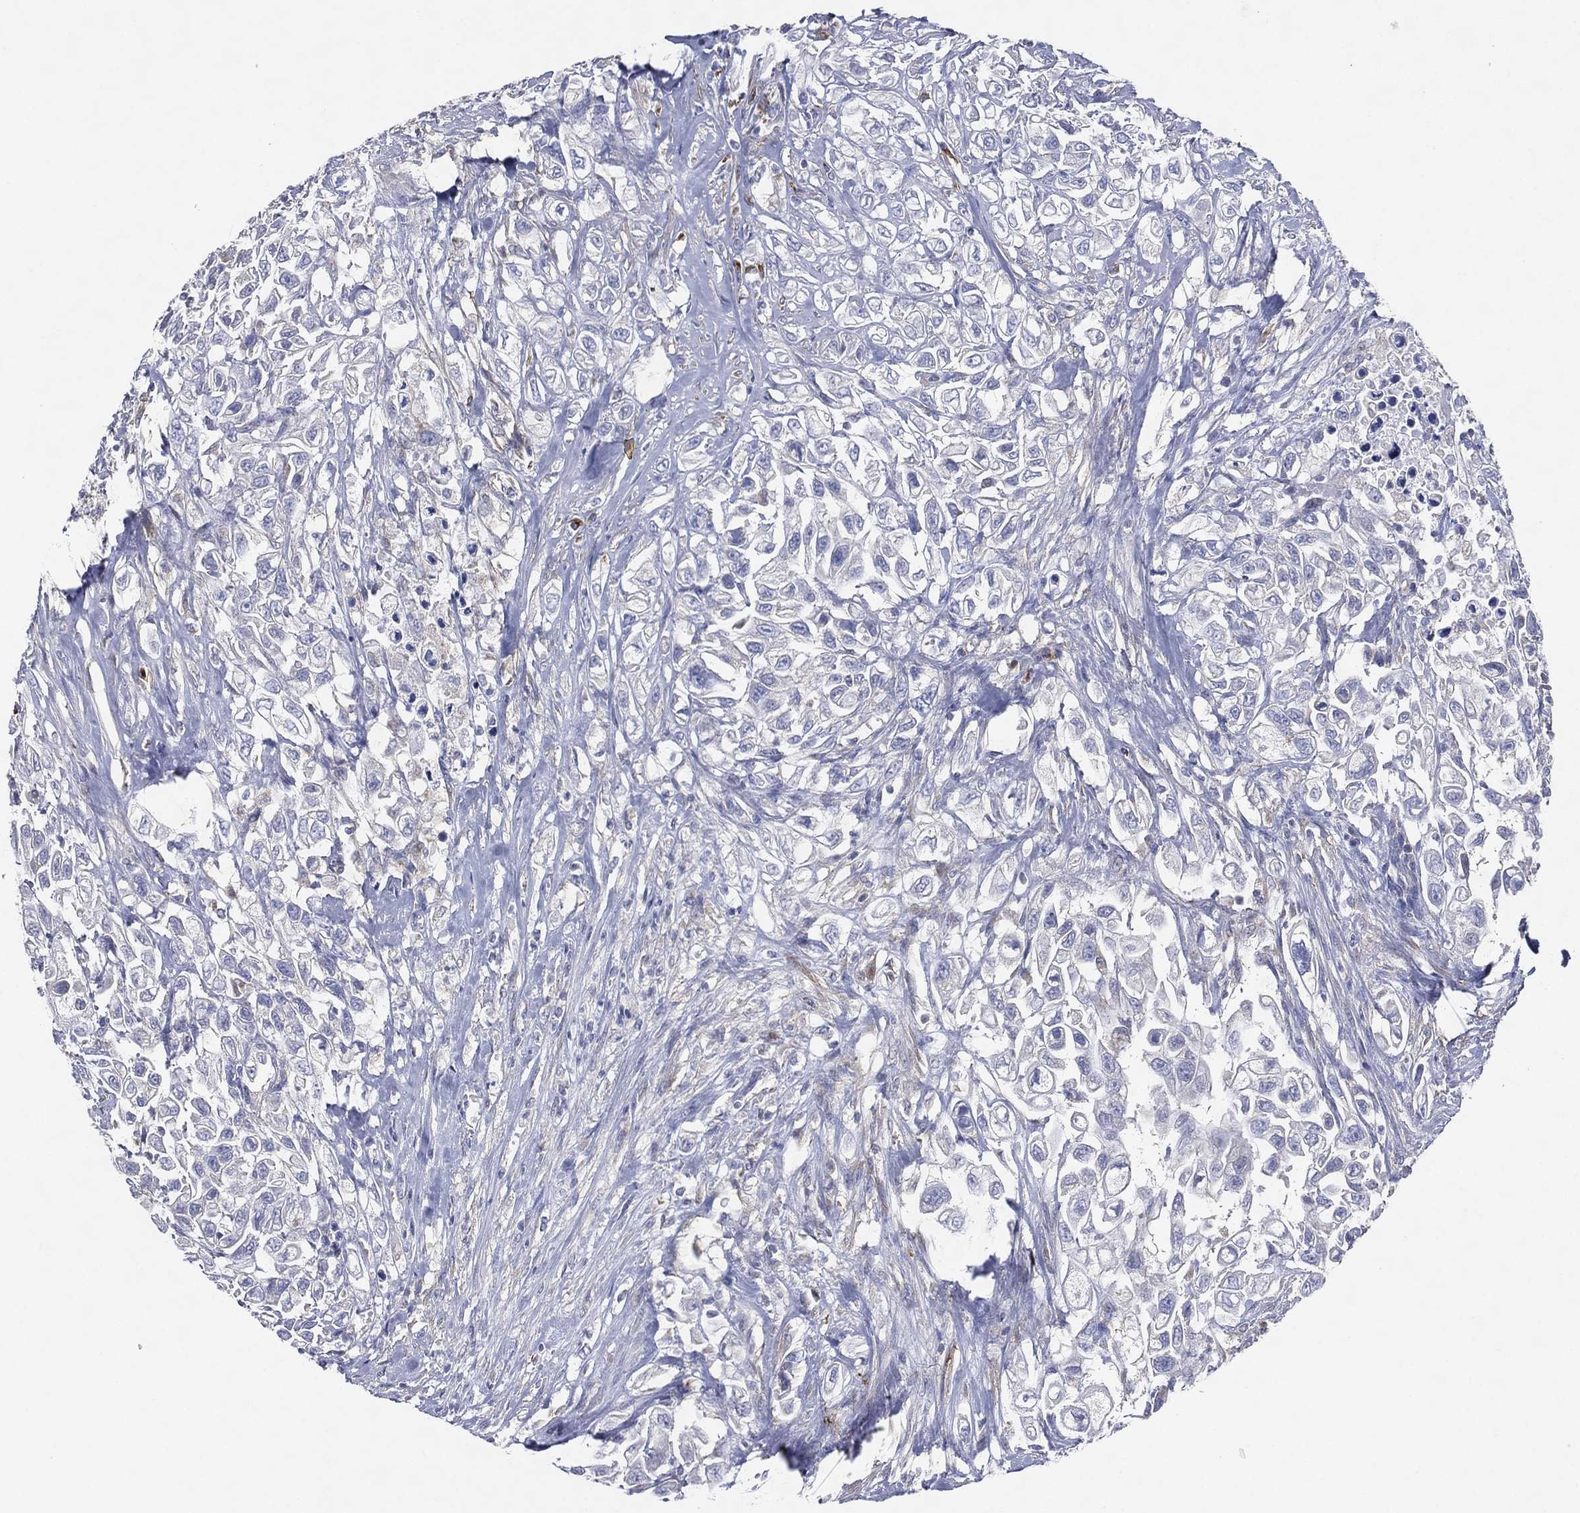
{"staining": {"intensity": "negative", "quantity": "none", "location": "none"}, "tissue": "urothelial cancer", "cell_type": "Tumor cells", "image_type": "cancer", "snomed": [{"axis": "morphology", "description": "Urothelial carcinoma, High grade"}, {"axis": "topography", "description": "Urinary bladder"}], "caption": "Photomicrograph shows no significant protein expression in tumor cells of urothelial carcinoma (high-grade).", "gene": "ATP8A2", "patient": {"sex": "female", "age": 56}}